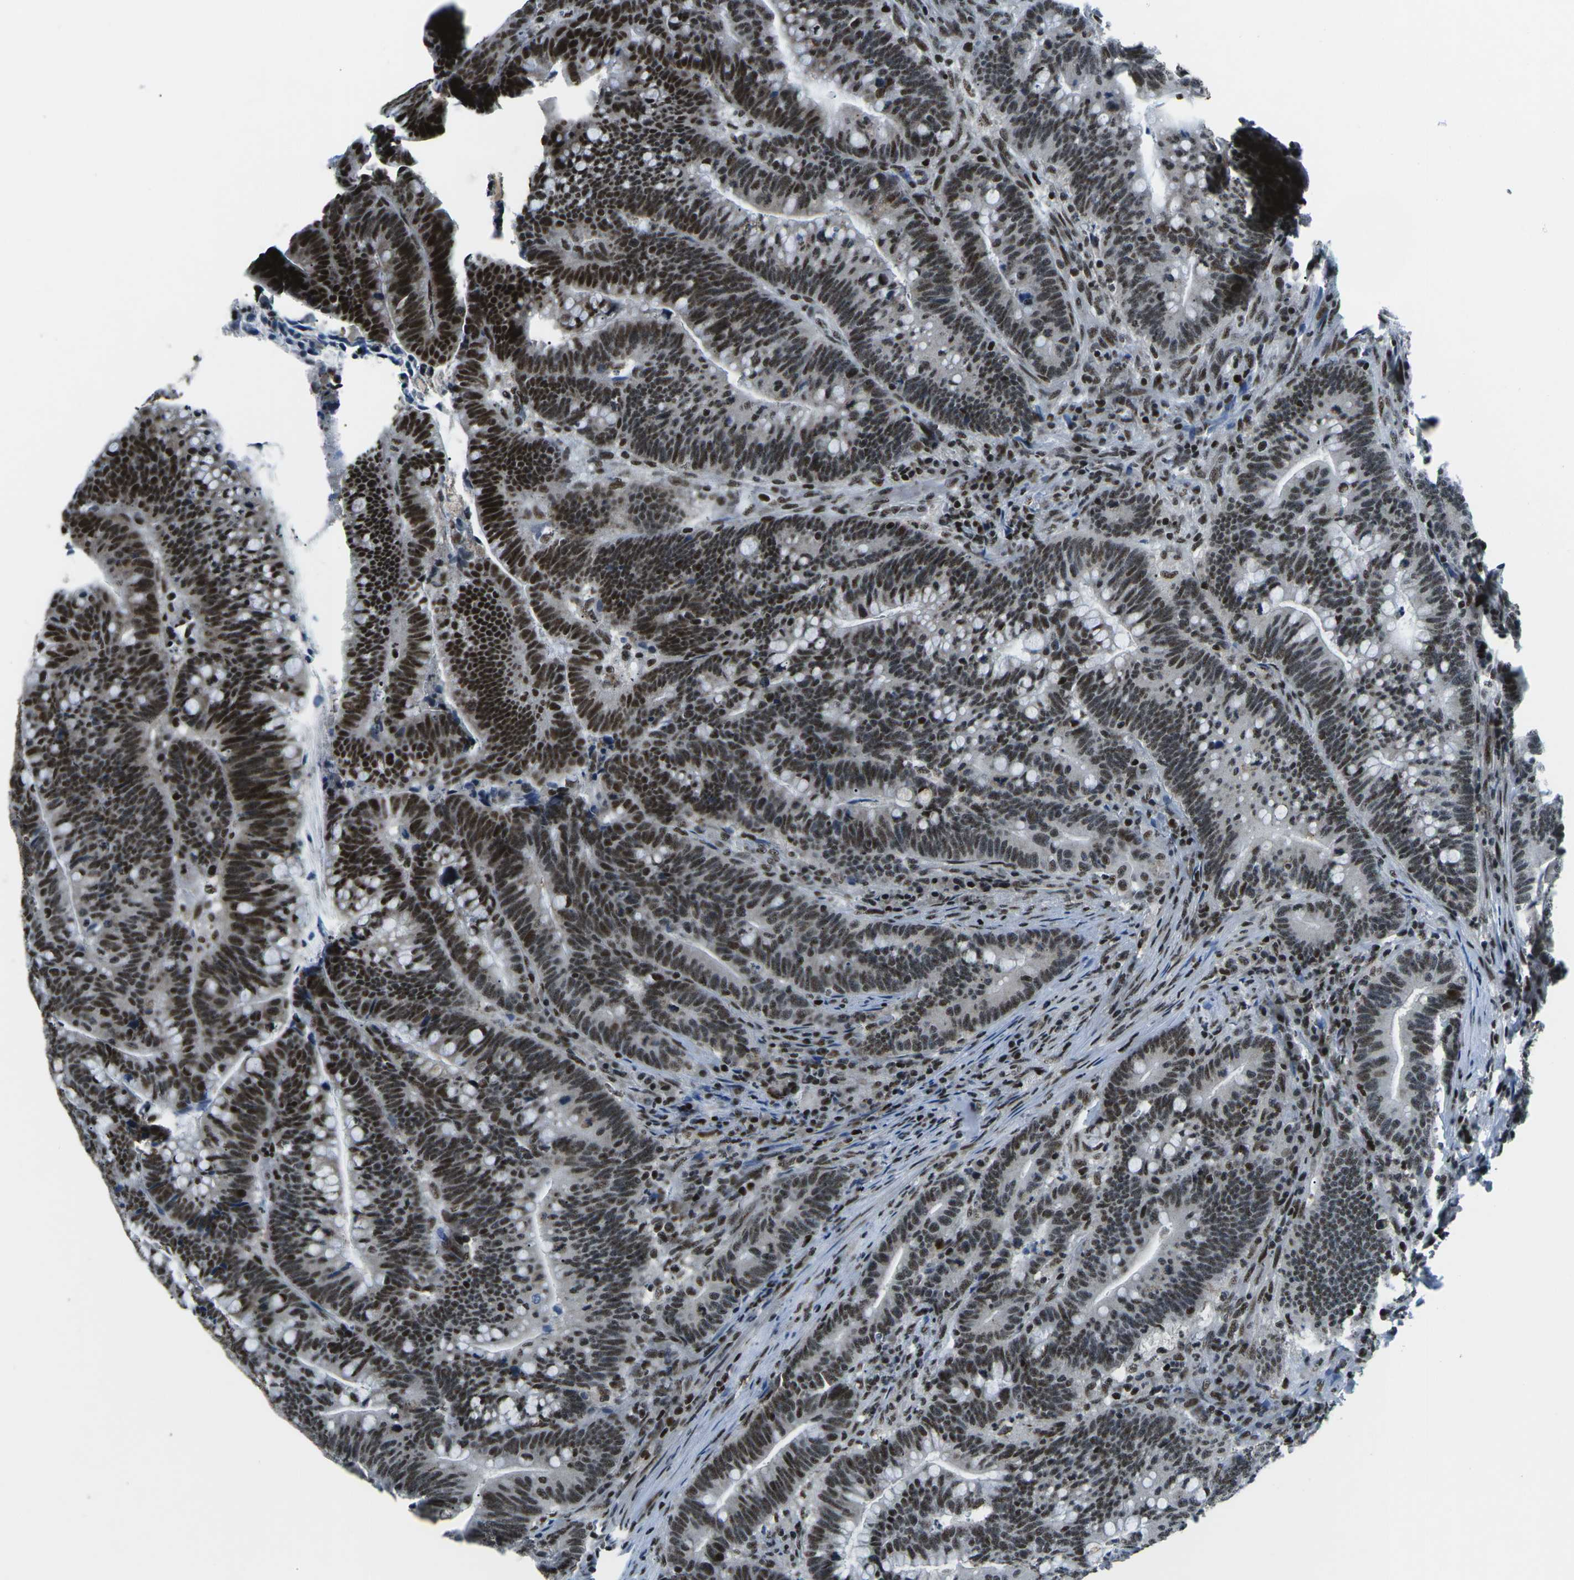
{"staining": {"intensity": "strong", "quantity": ">75%", "location": "nuclear"}, "tissue": "colorectal cancer", "cell_type": "Tumor cells", "image_type": "cancer", "snomed": [{"axis": "morphology", "description": "Normal tissue, NOS"}, {"axis": "morphology", "description": "Adenocarcinoma, NOS"}, {"axis": "topography", "description": "Colon"}], "caption": "IHC micrograph of human colorectal cancer (adenocarcinoma) stained for a protein (brown), which displays high levels of strong nuclear staining in about >75% of tumor cells.", "gene": "RBL2", "patient": {"sex": "female", "age": 66}}